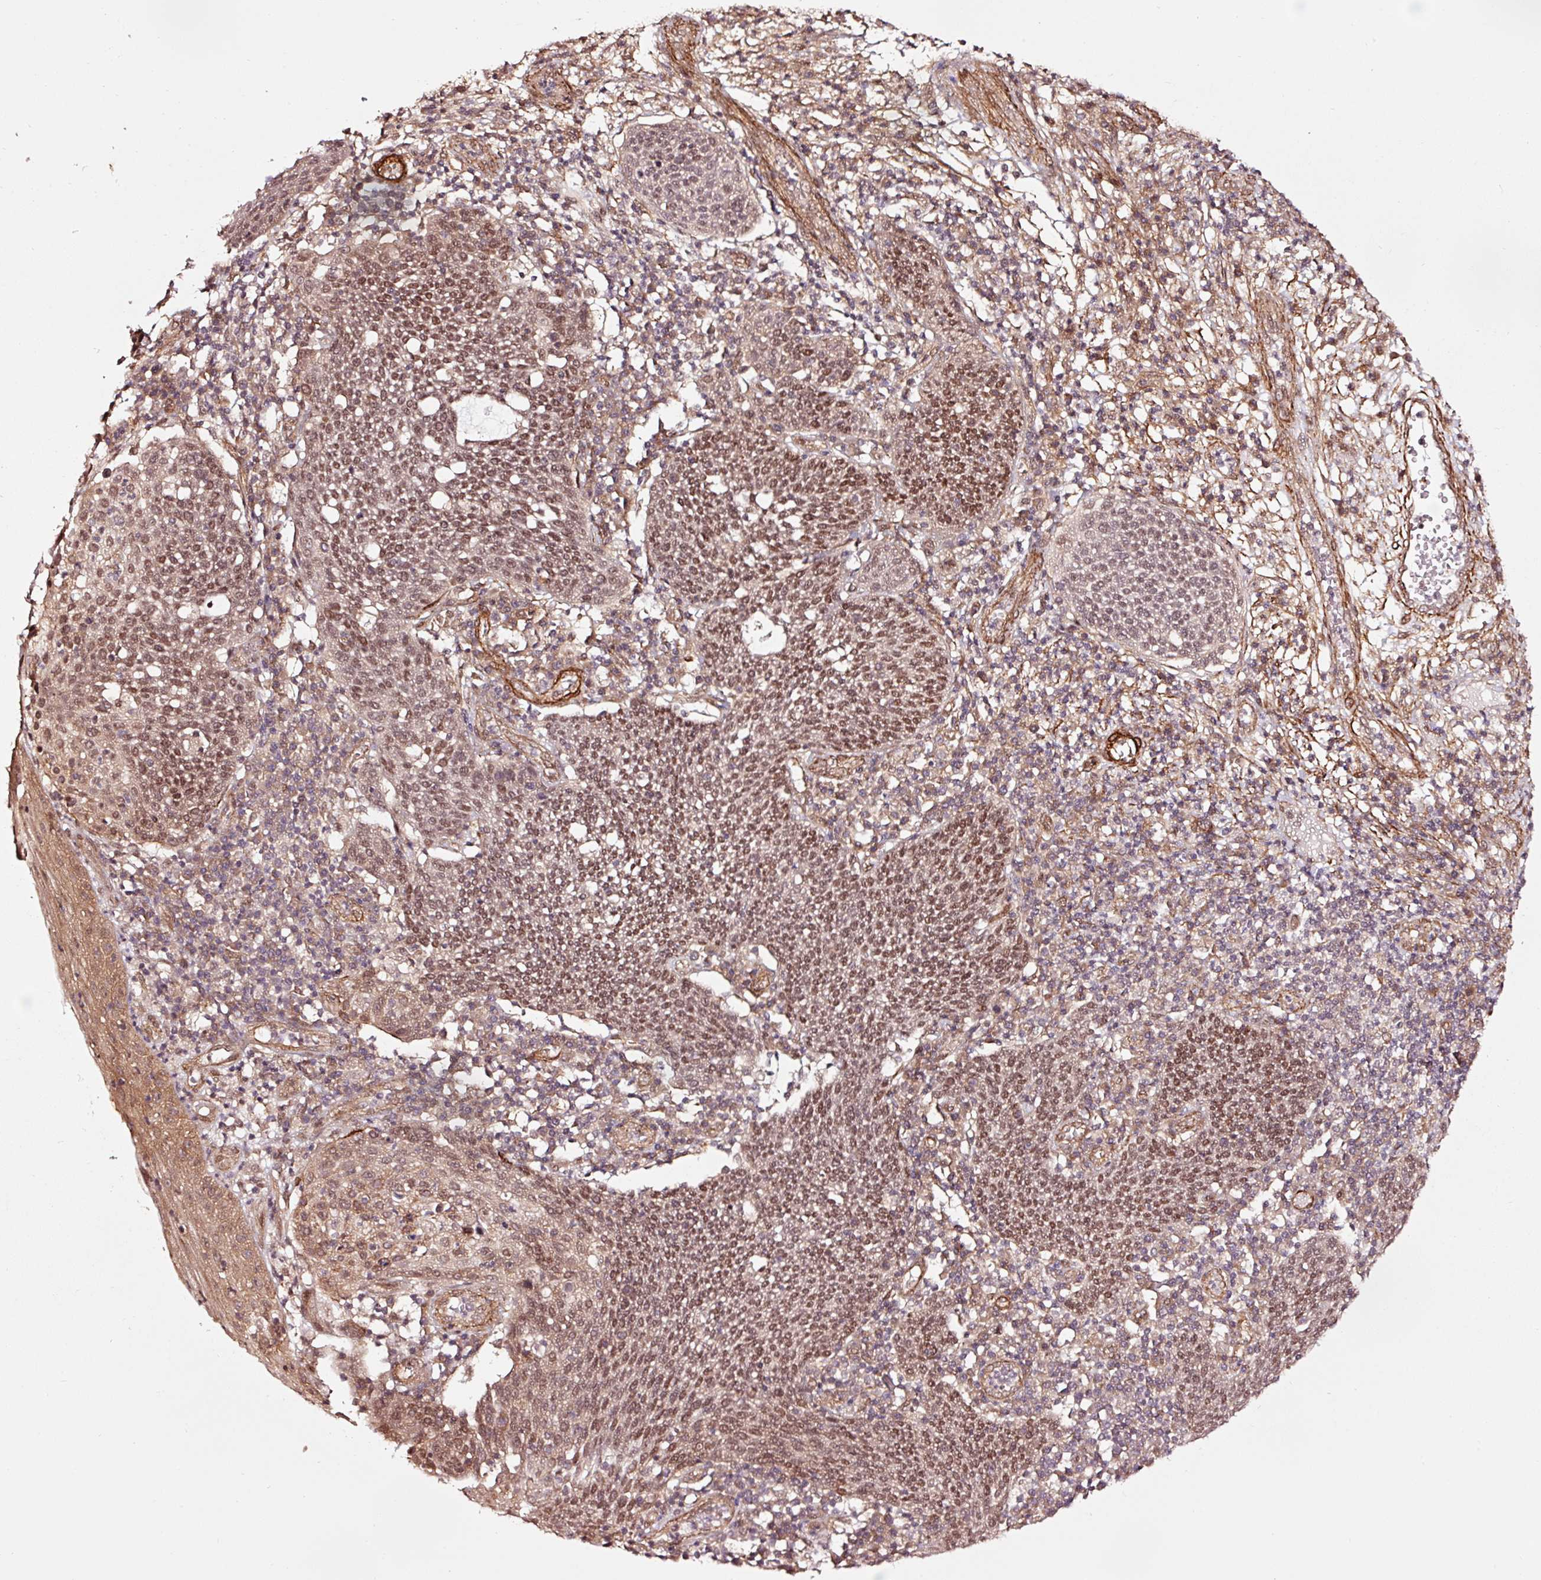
{"staining": {"intensity": "moderate", "quantity": ">75%", "location": "nuclear"}, "tissue": "cervical cancer", "cell_type": "Tumor cells", "image_type": "cancer", "snomed": [{"axis": "morphology", "description": "Squamous cell carcinoma, NOS"}, {"axis": "topography", "description": "Cervix"}], "caption": "Protein staining demonstrates moderate nuclear expression in about >75% of tumor cells in cervical cancer (squamous cell carcinoma).", "gene": "TPM1", "patient": {"sex": "female", "age": 34}}